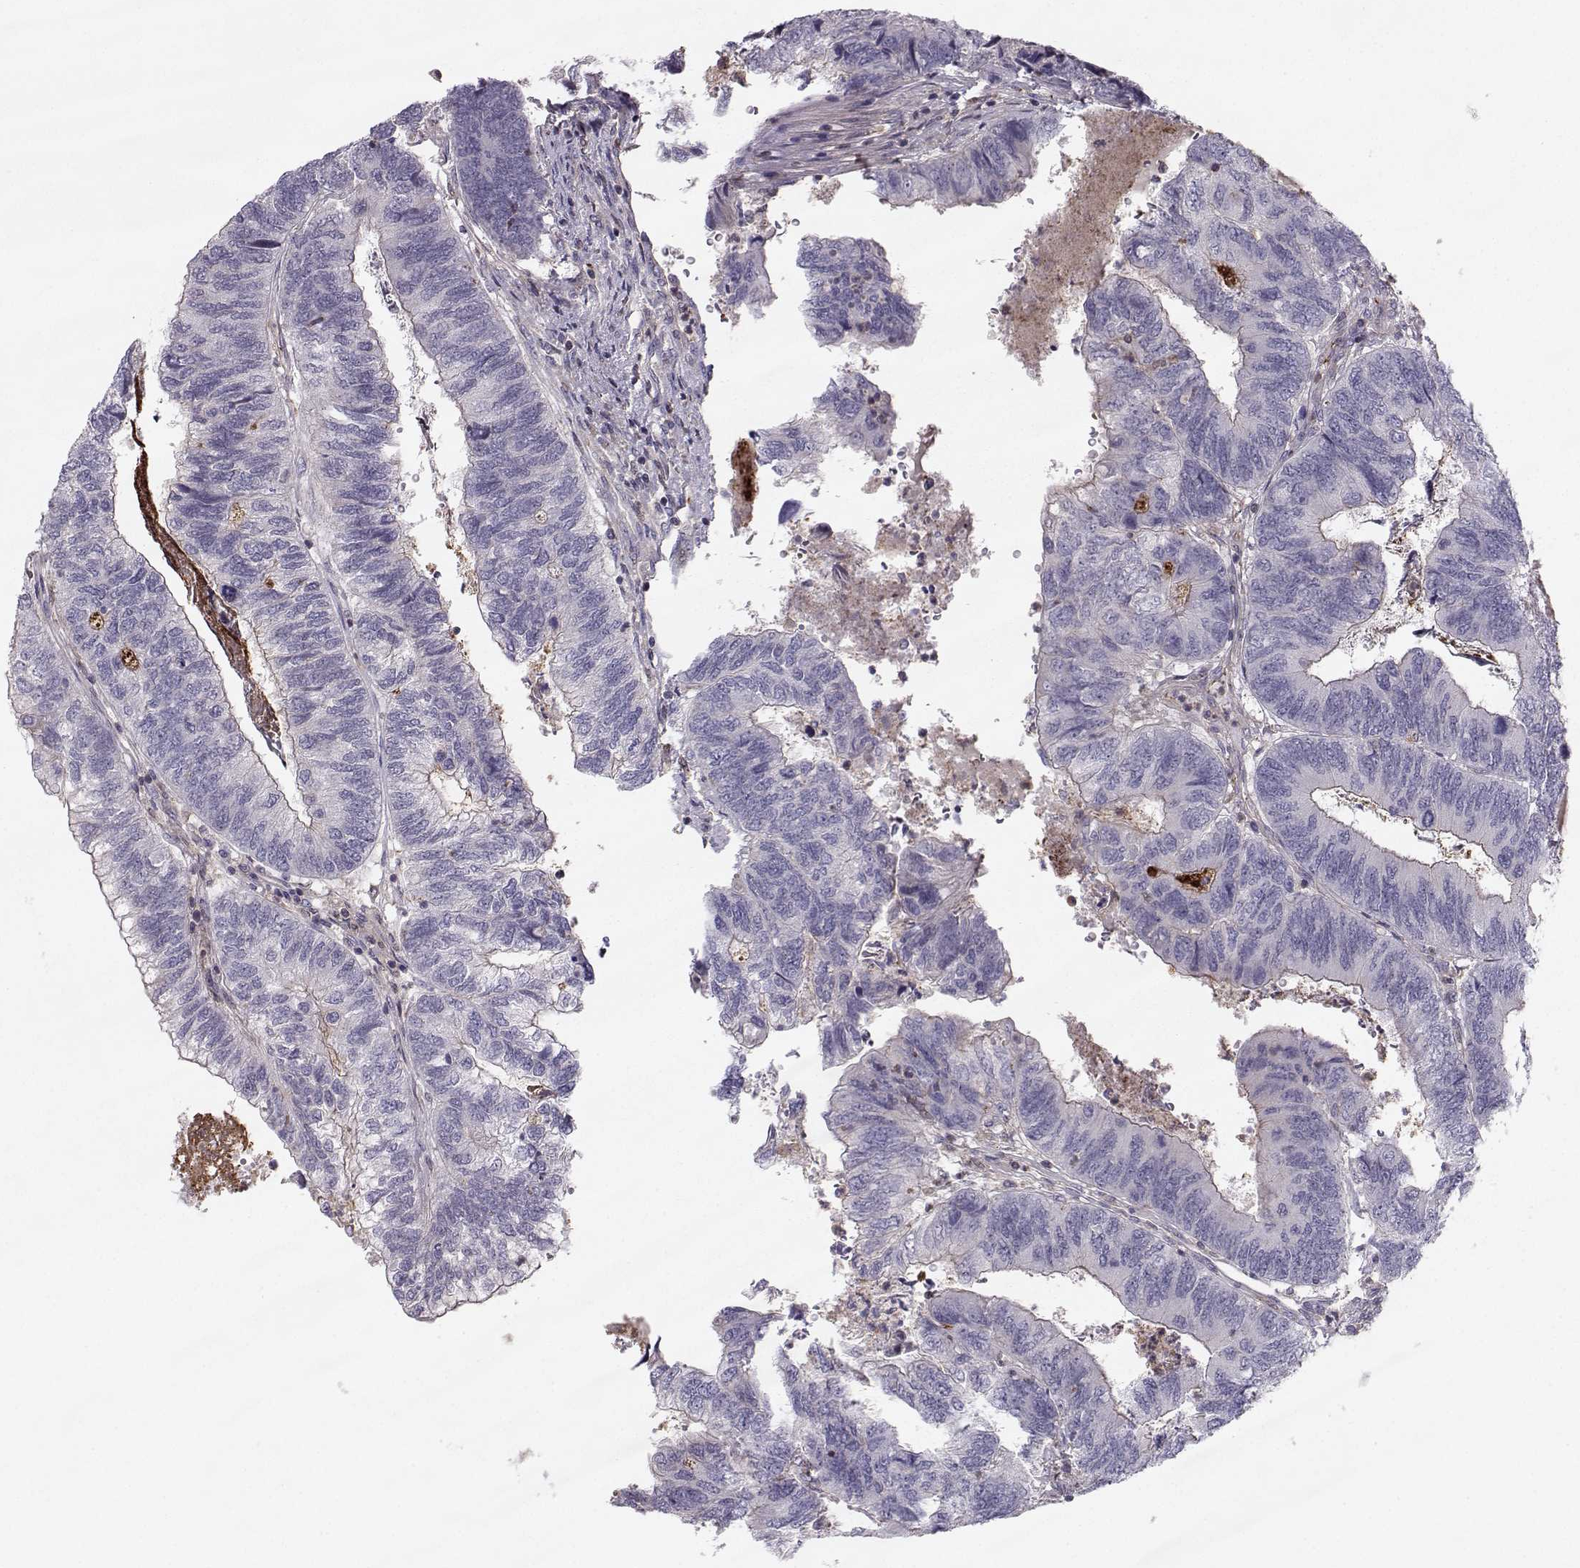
{"staining": {"intensity": "negative", "quantity": "none", "location": "none"}, "tissue": "colorectal cancer", "cell_type": "Tumor cells", "image_type": "cancer", "snomed": [{"axis": "morphology", "description": "Adenocarcinoma, NOS"}, {"axis": "topography", "description": "Colon"}], "caption": "Immunohistochemistry of colorectal adenocarcinoma shows no expression in tumor cells.", "gene": "ASB16", "patient": {"sex": "female", "age": 67}}